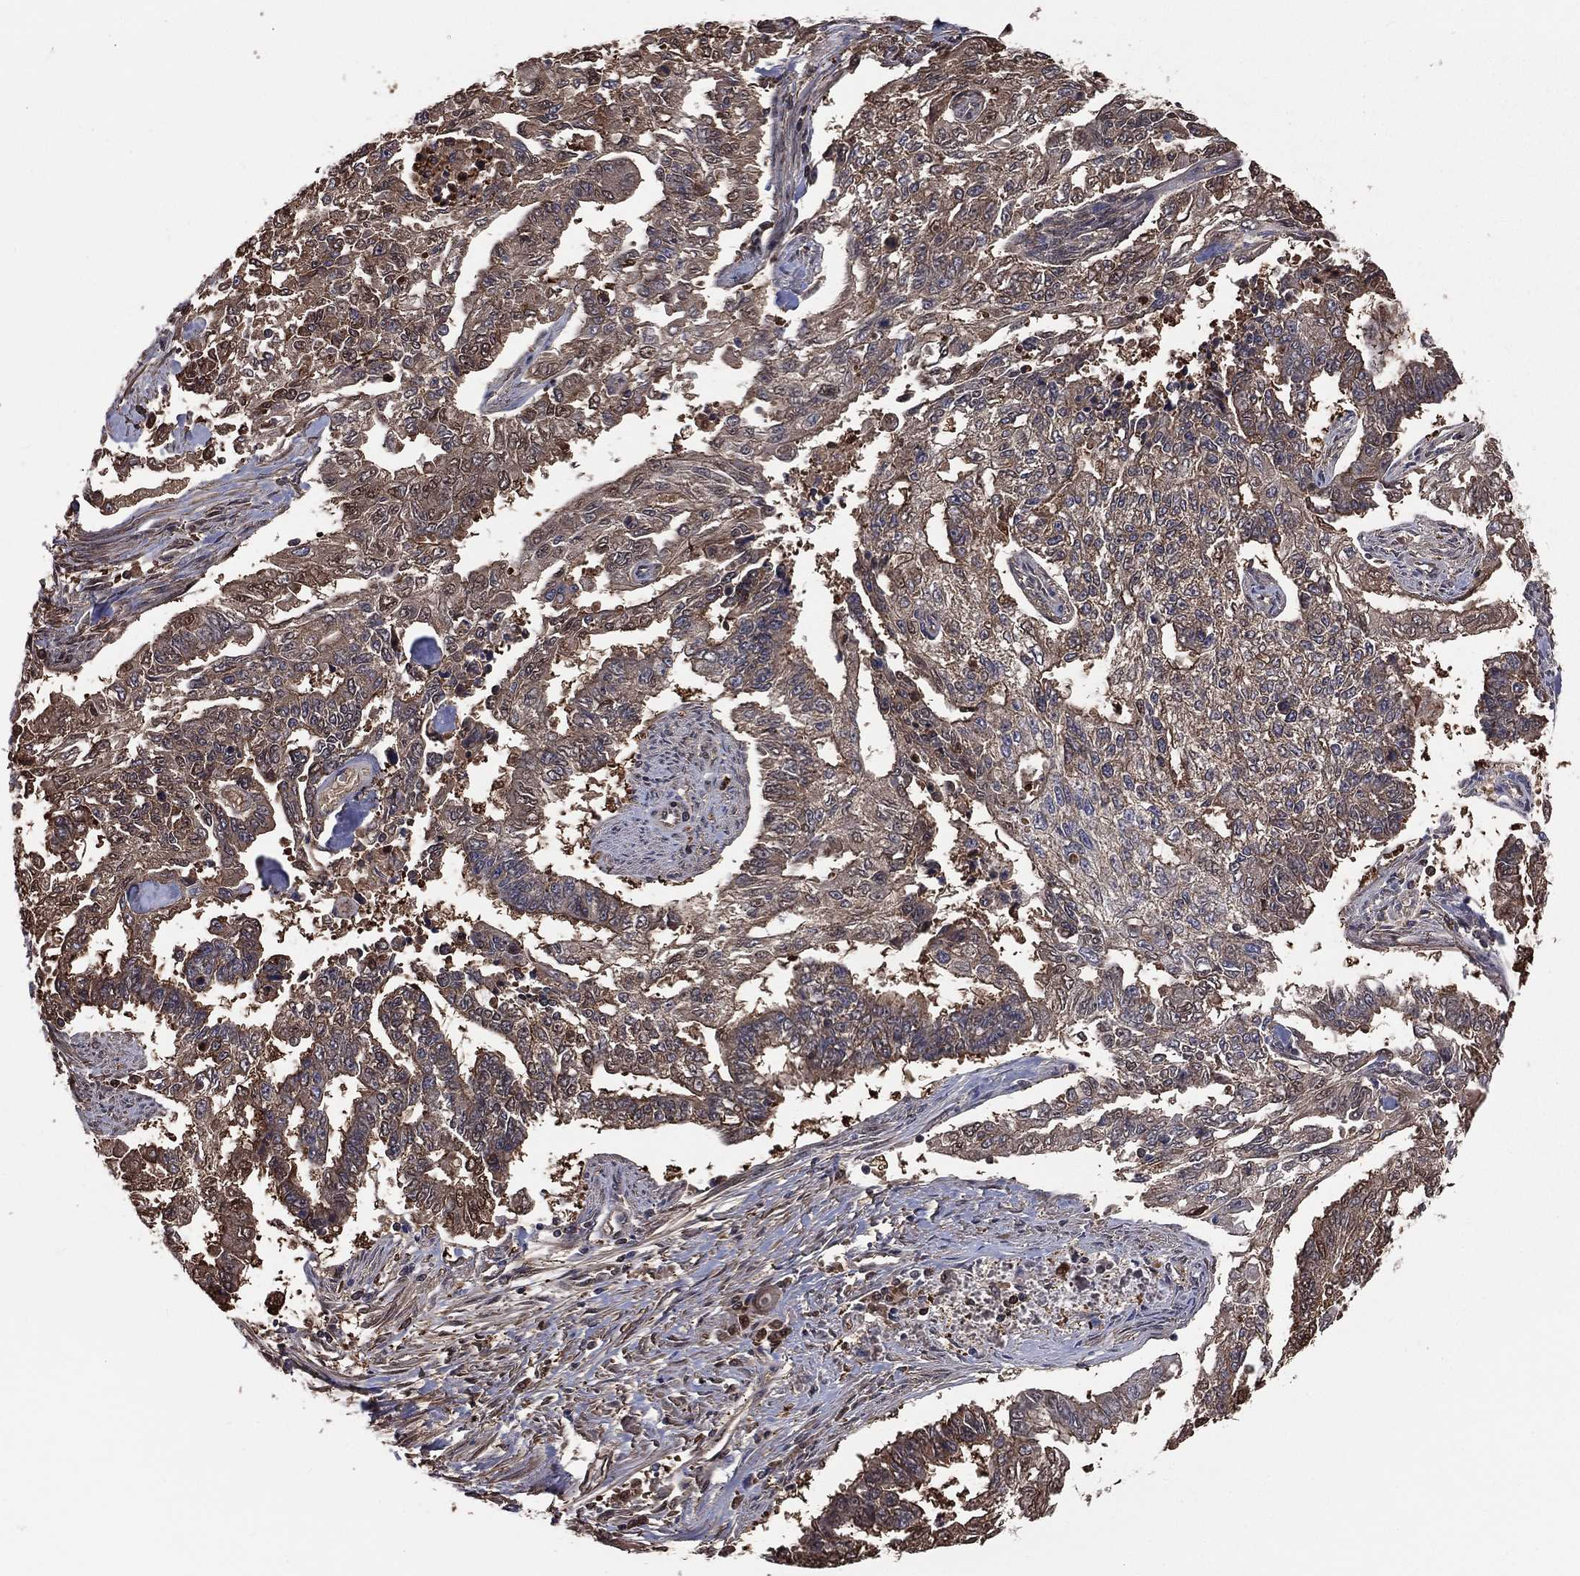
{"staining": {"intensity": "weak", "quantity": ">75%", "location": "cytoplasmic/membranous"}, "tissue": "endometrial cancer", "cell_type": "Tumor cells", "image_type": "cancer", "snomed": [{"axis": "morphology", "description": "Adenocarcinoma, NOS"}, {"axis": "topography", "description": "Uterus"}], "caption": "This image displays endometrial cancer stained with immunohistochemistry to label a protein in brown. The cytoplasmic/membranous of tumor cells show weak positivity for the protein. Nuclei are counter-stained blue.", "gene": "TBC1D2", "patient": {"sex": "female", "age": 59}}